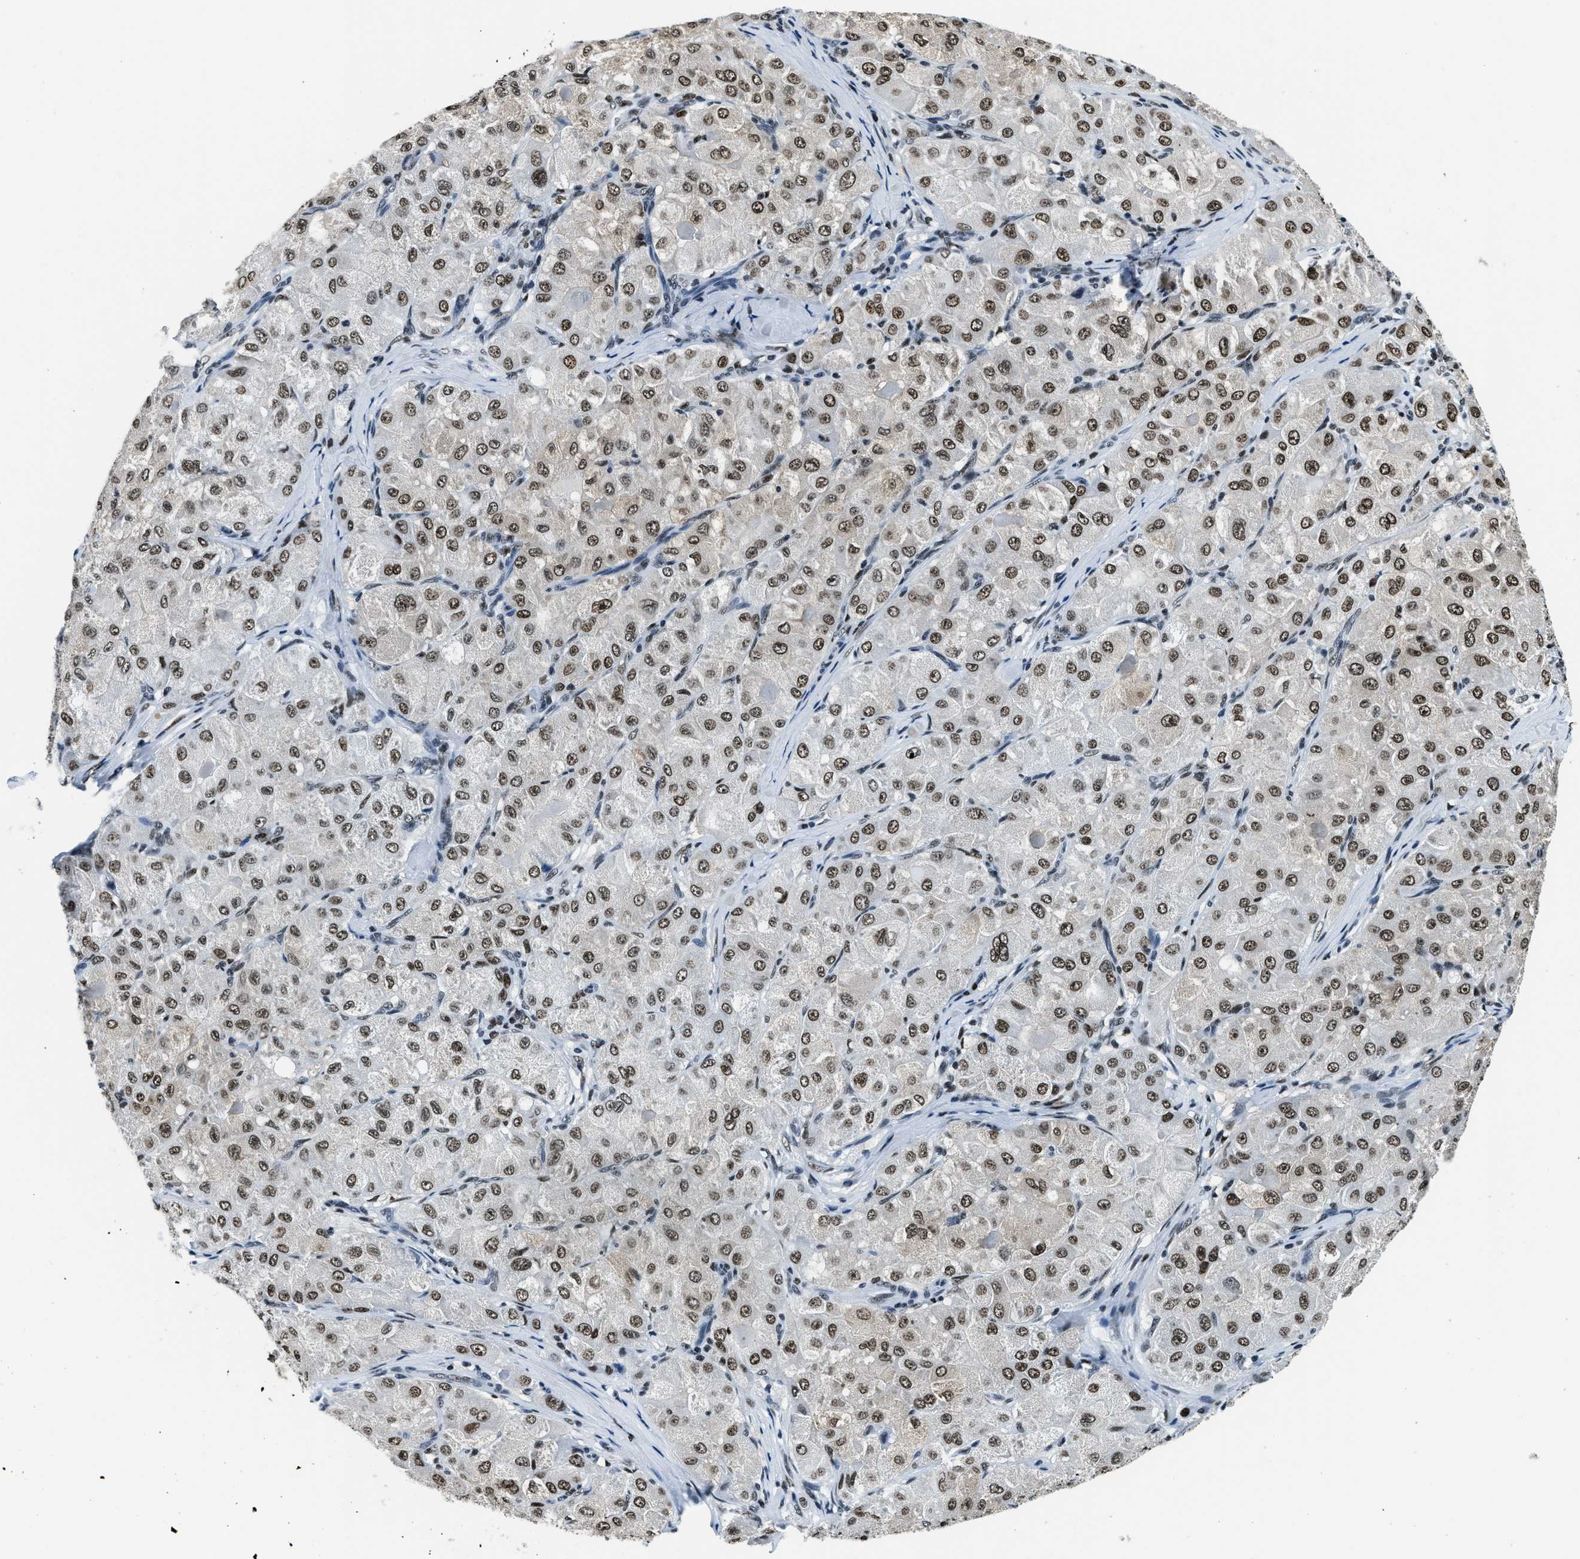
{"staining": {"intensity": "moderate", "quantity": ">75%", "location": "nuclear"}, "tissue": "liver cancer", "cell_type": "Tumor cells", "image_type": "cancer", "snomed": [{"axis": "morphology", "description": "Carcinoma, Hepatocellular, NOS"}, {"axis": "topography", "description": "Liver"}], "caption": "Liver cancer was stained to show a protein in brown. There is medium levels of moderate nuclear expression in approximately >75% of tumor cells.", "gene": "TOP1", "patient": {"sex": "male", "age": 80}}